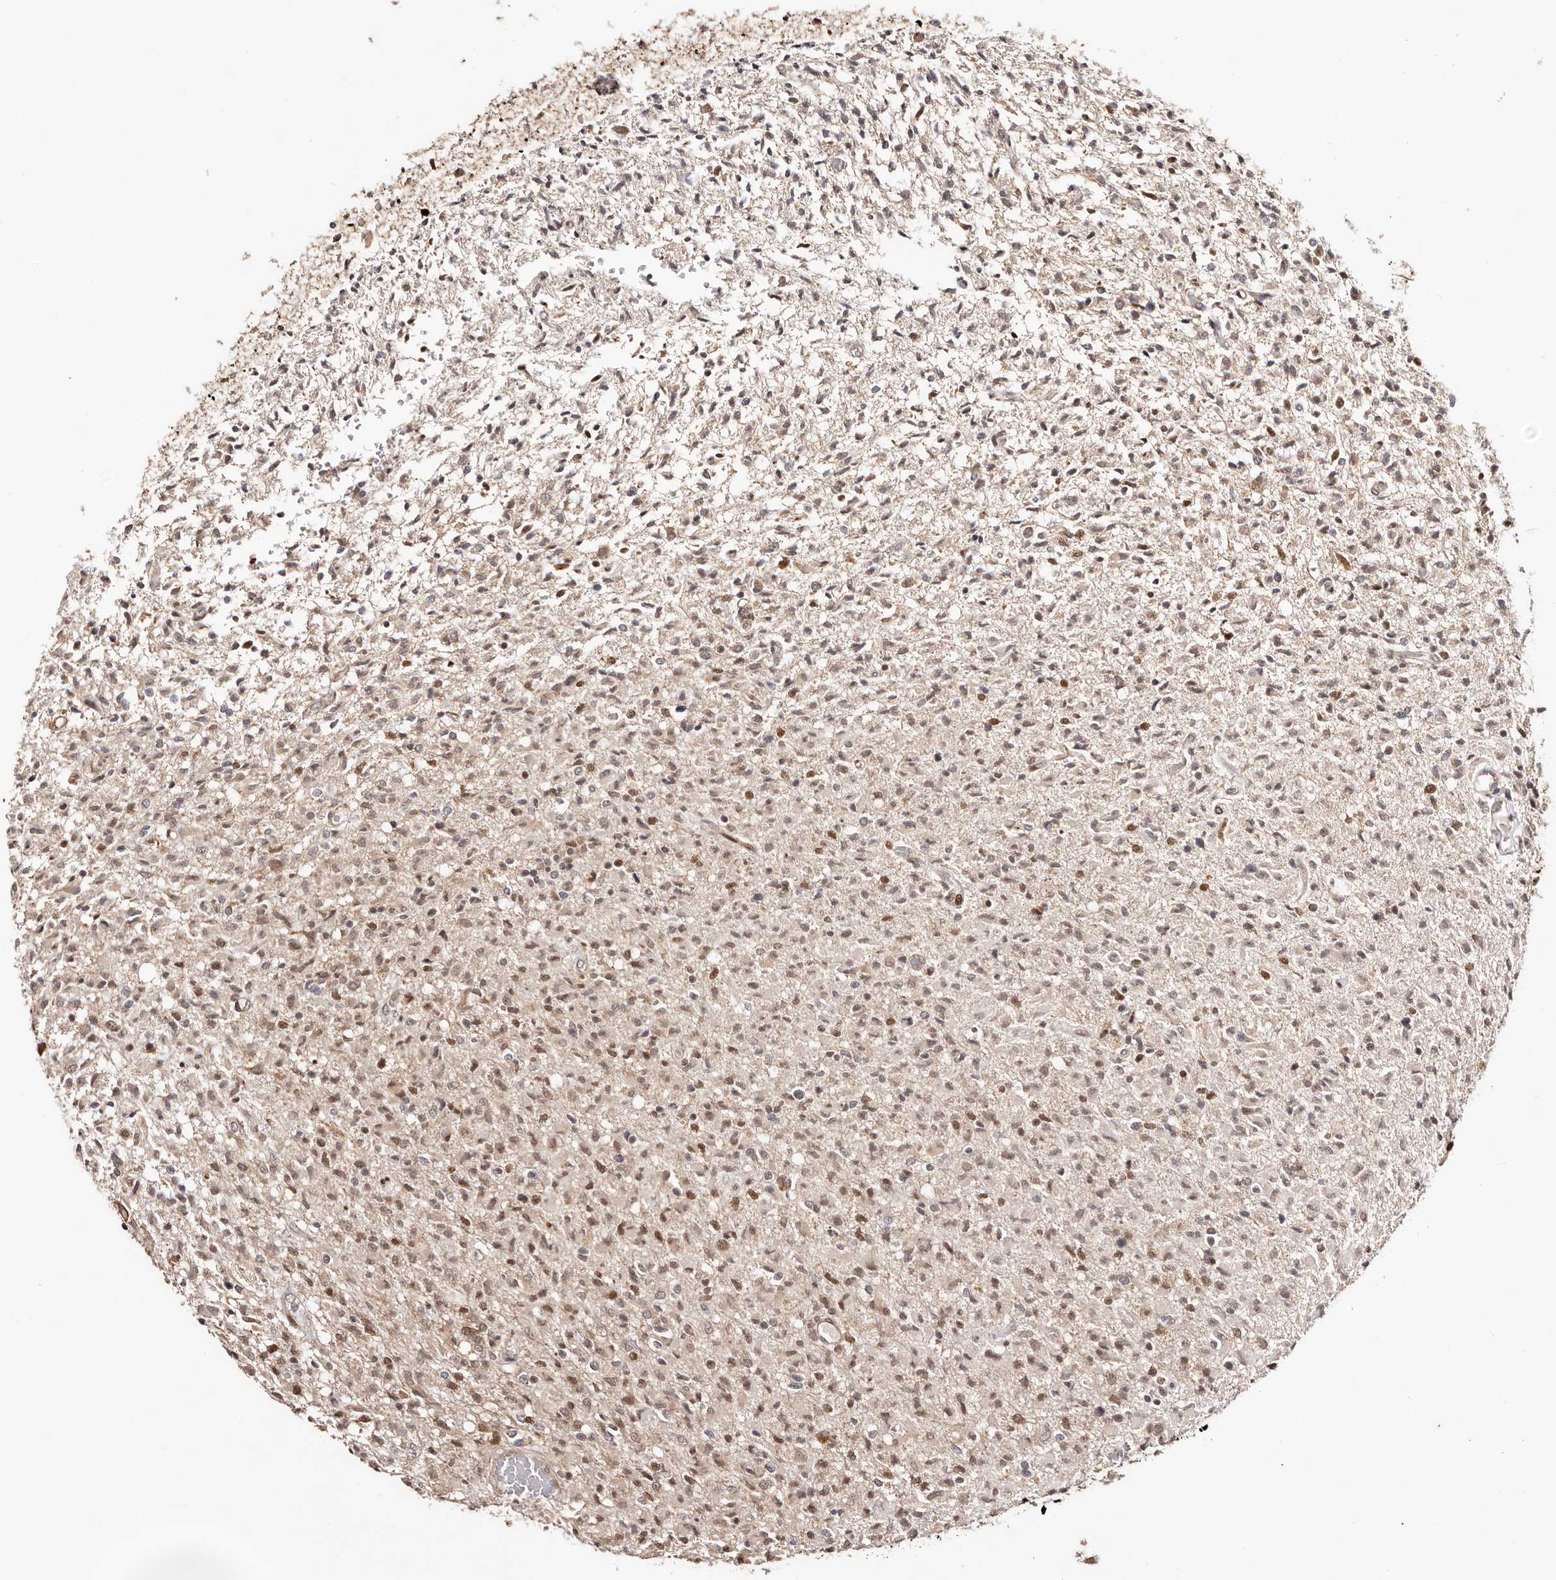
{"staining": {"intensity": "moderate", "quantity": "<25%", "location": "nuclear"}, "tissue": "glioma", "cell_type": "Tumor cells", "image_type": "cancer", "snomed": [{"axis": "morphology", "description": "Glioma, malignant, High grade"}, {"axis": "topography", "description": "Brain"}], "caption": "Tumor cells demonstrate moderate nuclear expression in about <25% of cells in glioma. The staining is performed using DAB brown chromogen to label protein expression. The nuclei are counter-stained blue using hematoxylin.", "gene": "HIVEP3", "patient": {"sex": "female", "age": 57}}